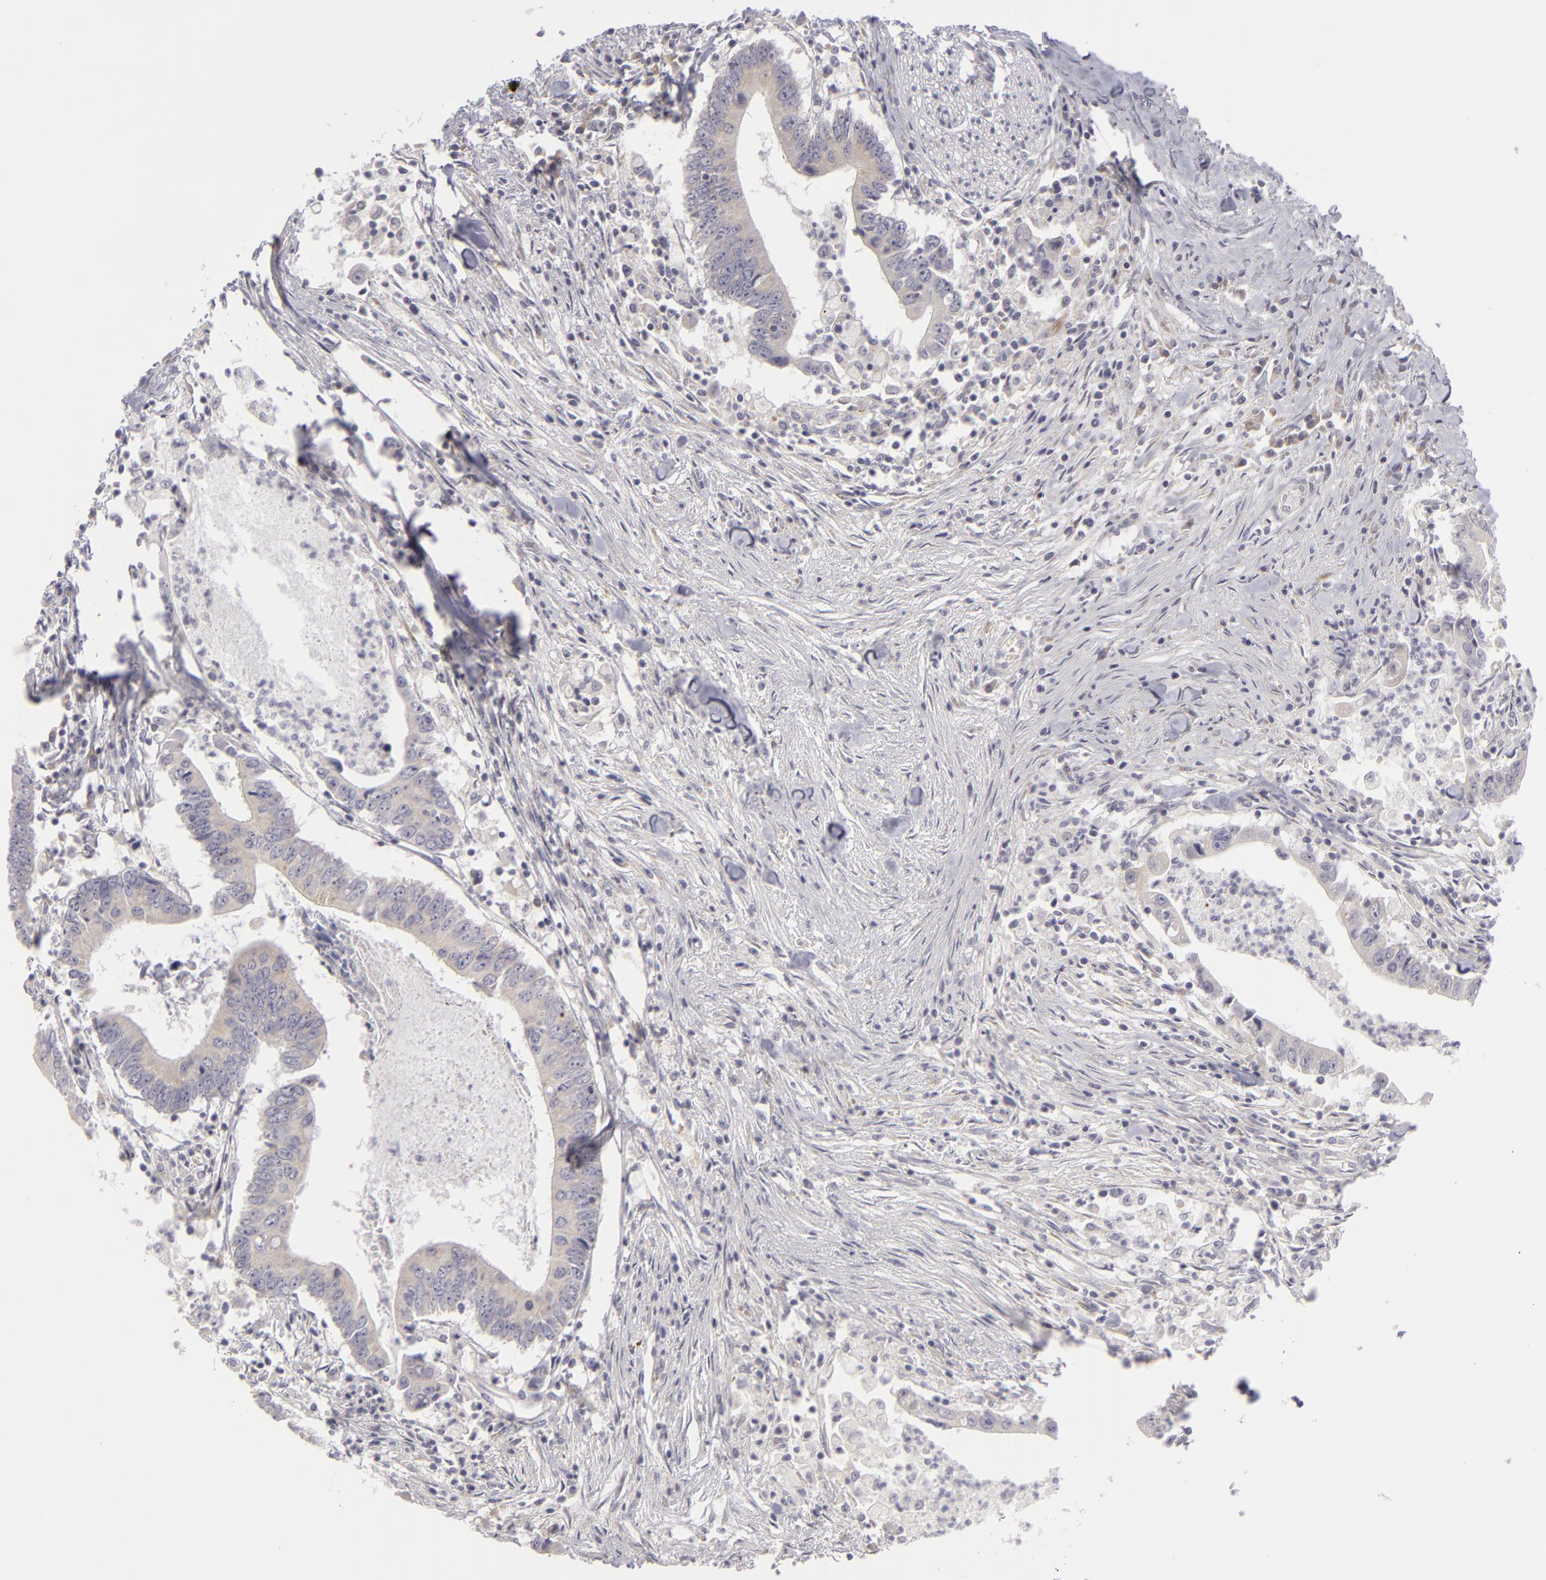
{"staining": {"intensity": "weak", "quantity": ">75%", "location": "cytoplasmic/membranous"}, "tissue": "colorectal cancer", "cell_type": "Tumor cells", "image_type": "cancer", "snomed": [{"axis": "morphology", "description": "Adenocarcinoma, NOS"}, {"axis": "topography", "description": "Colon"}], "caption": "There is low levels of weak cytoplasmic/membranous expression in tumor cells of adenocarcinoma (colorectal), as demonstrated by immunohistochemical staining (brown color).", "gene": "ATP2B3", "patient": {"sex": "male", "age": 55}}